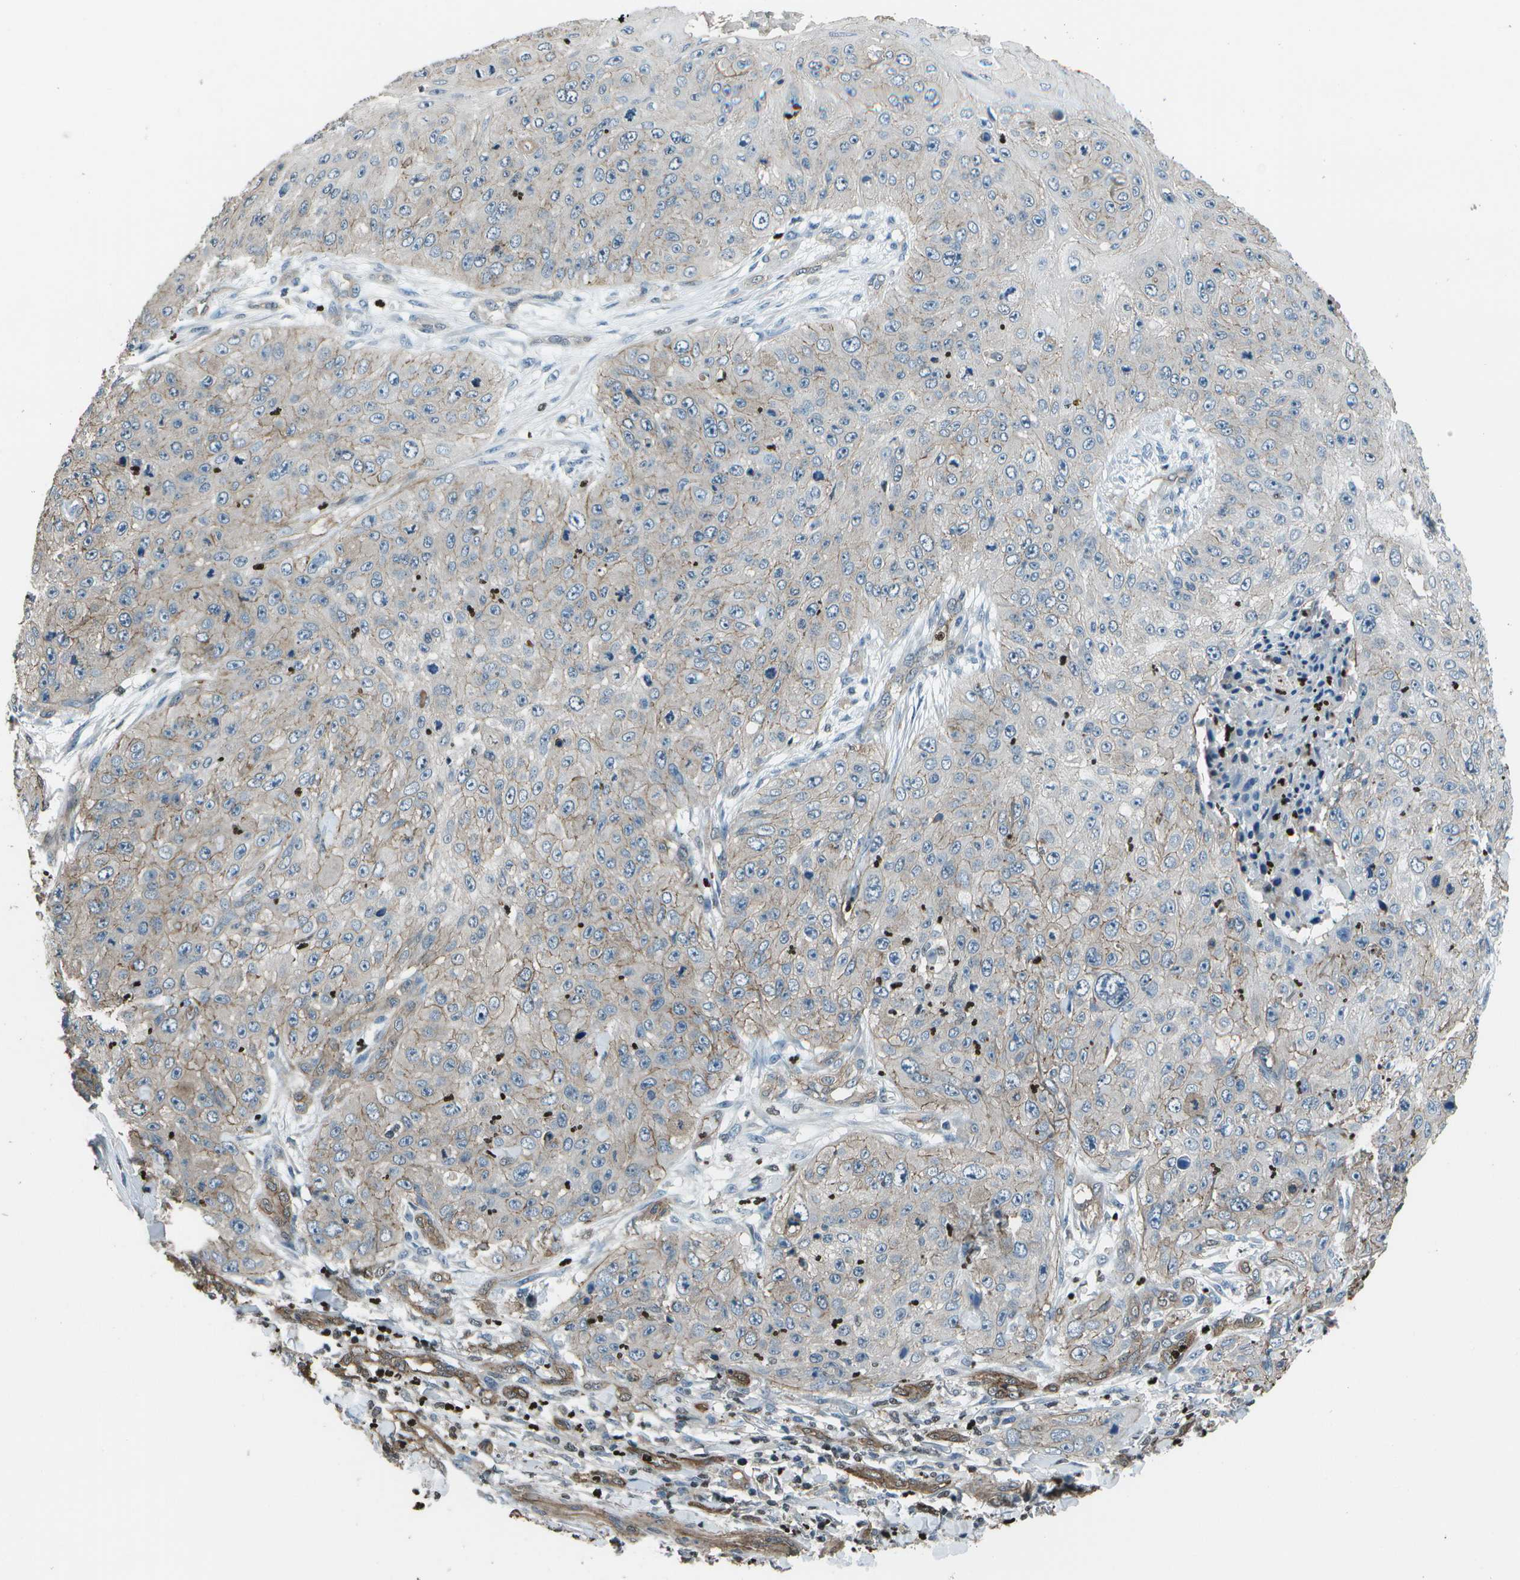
{"staining": {"intensity": "weak", "quantity": "<25%", "location": "cytoplasmic/membranous"}, "tissue": "skin cancer", "cell_type": "Tumor cells", "image_type": "cancer", "snomed": [{"axis": "morphology", "description": "Squamous cell carcinoma, NOS"}, {"axis": "topography", "description": "Skin"}], "caption": "IHC of human skin cancer shows no staining in tumor cells. Brightfield microscopy of IHC stained with DAB (3,3'-diaminobenzidine) (brown) and hematoxylin (blue), captured at high magnification.", "gene": "PDLIM1", "patient": {"sex": "female", "age": 80}}